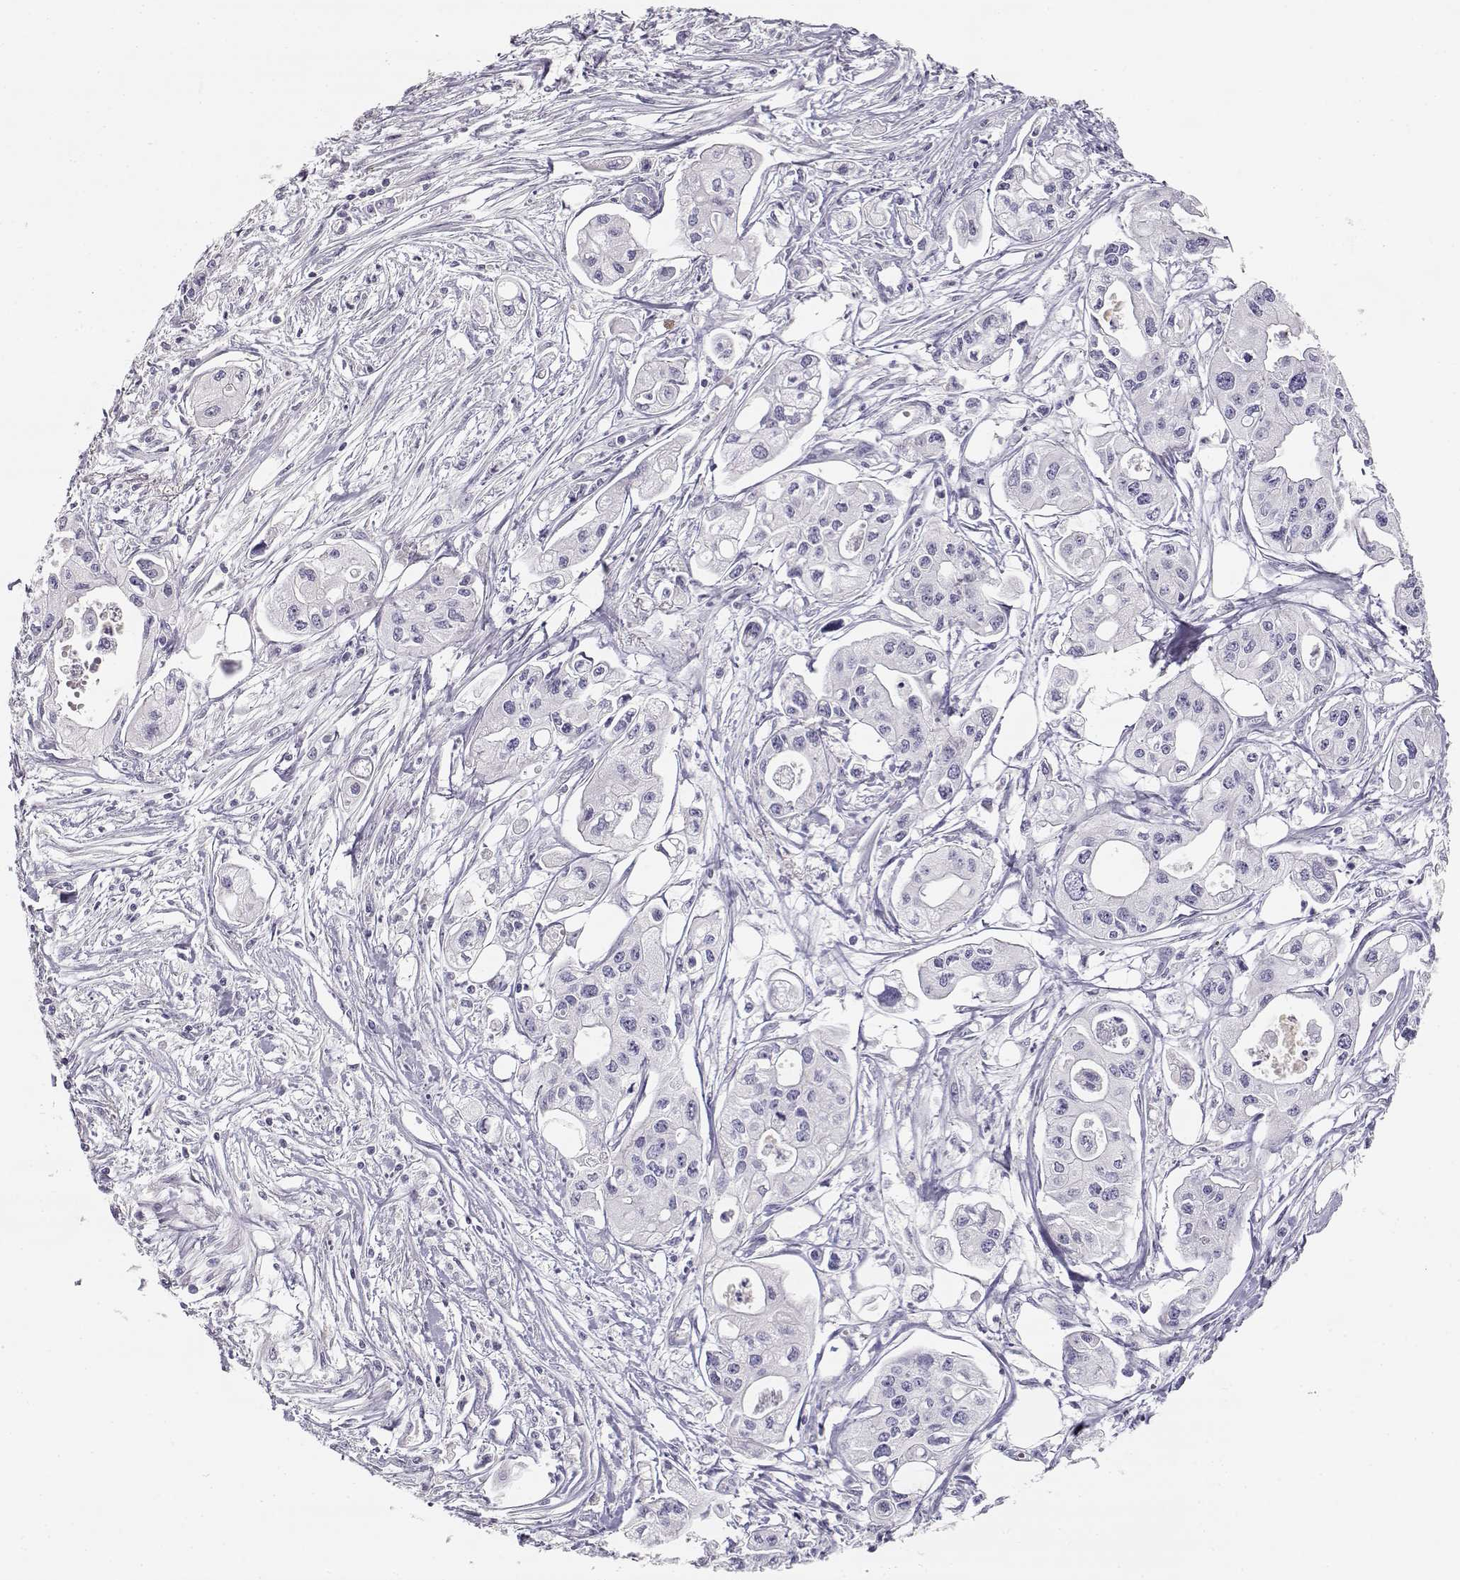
{"staining": {"intensity": "negative", "quantity": "none", "location": "none"}, "tissue": "pancreatic cancer", "cell_type": "Tumor cells", "image_type": "cancer", "snomed": [{"axis": "morphology", "description": "Adenocarcinoma, NOS"}, {"axis": "topography", "description": "Pancreas"}], "caption": "A photomicrograph of human adenocarcinoma (pancreatic) is negative for staining in tumor cells. (Stains: DAB IHC with hematoxylin counter stain, Microscopy: brightfield microscopy at high magnification).", "gene": "SLCO6A1", "patient": {"sex": "male", "age": 70}}